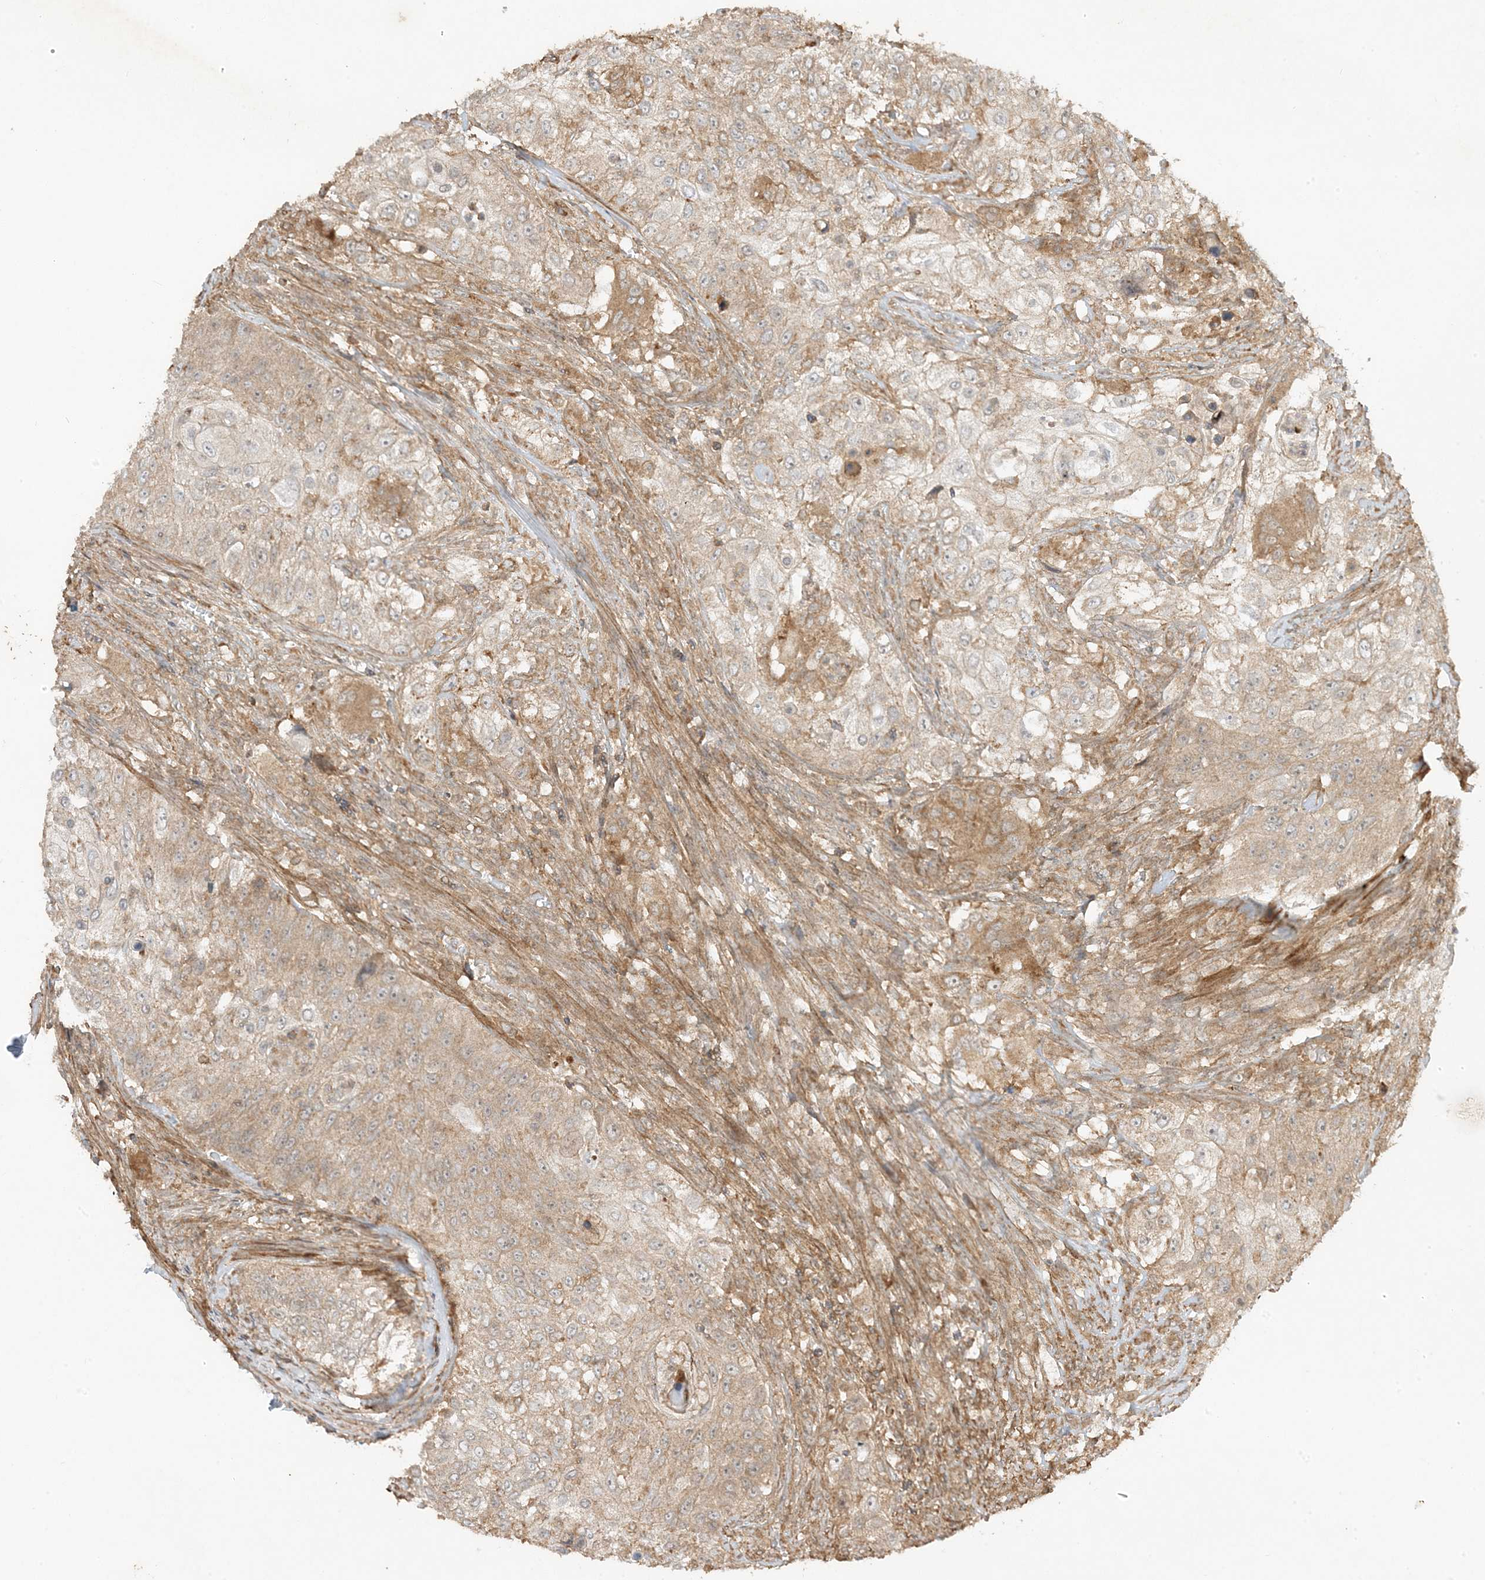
{"staining": {"intensity": "weak", "quantity": "25%-75%", "location": "cytoplasmic/membranous"}, "tissue": "urothelial cancer", "cell_type": "Tumor cells", "image_type": "cancer", "snomed": [{"axis": "morphology", "description": "Urothelial carcinoma, High grade"}, {"axis": "topography", "description": "Urinary bladder"}], "caption": "IHC image of neoplastic tissue: human urothelial cancer stained using immunohistochemistry displays low levels of weak protein expression localized specifically in the cytoplasmic/membranous of tumor cells, appearing as a cytoplasmic/membranous brown color.", "gene": "XRN1", "patient": {"sex": "female", "age": 60}}